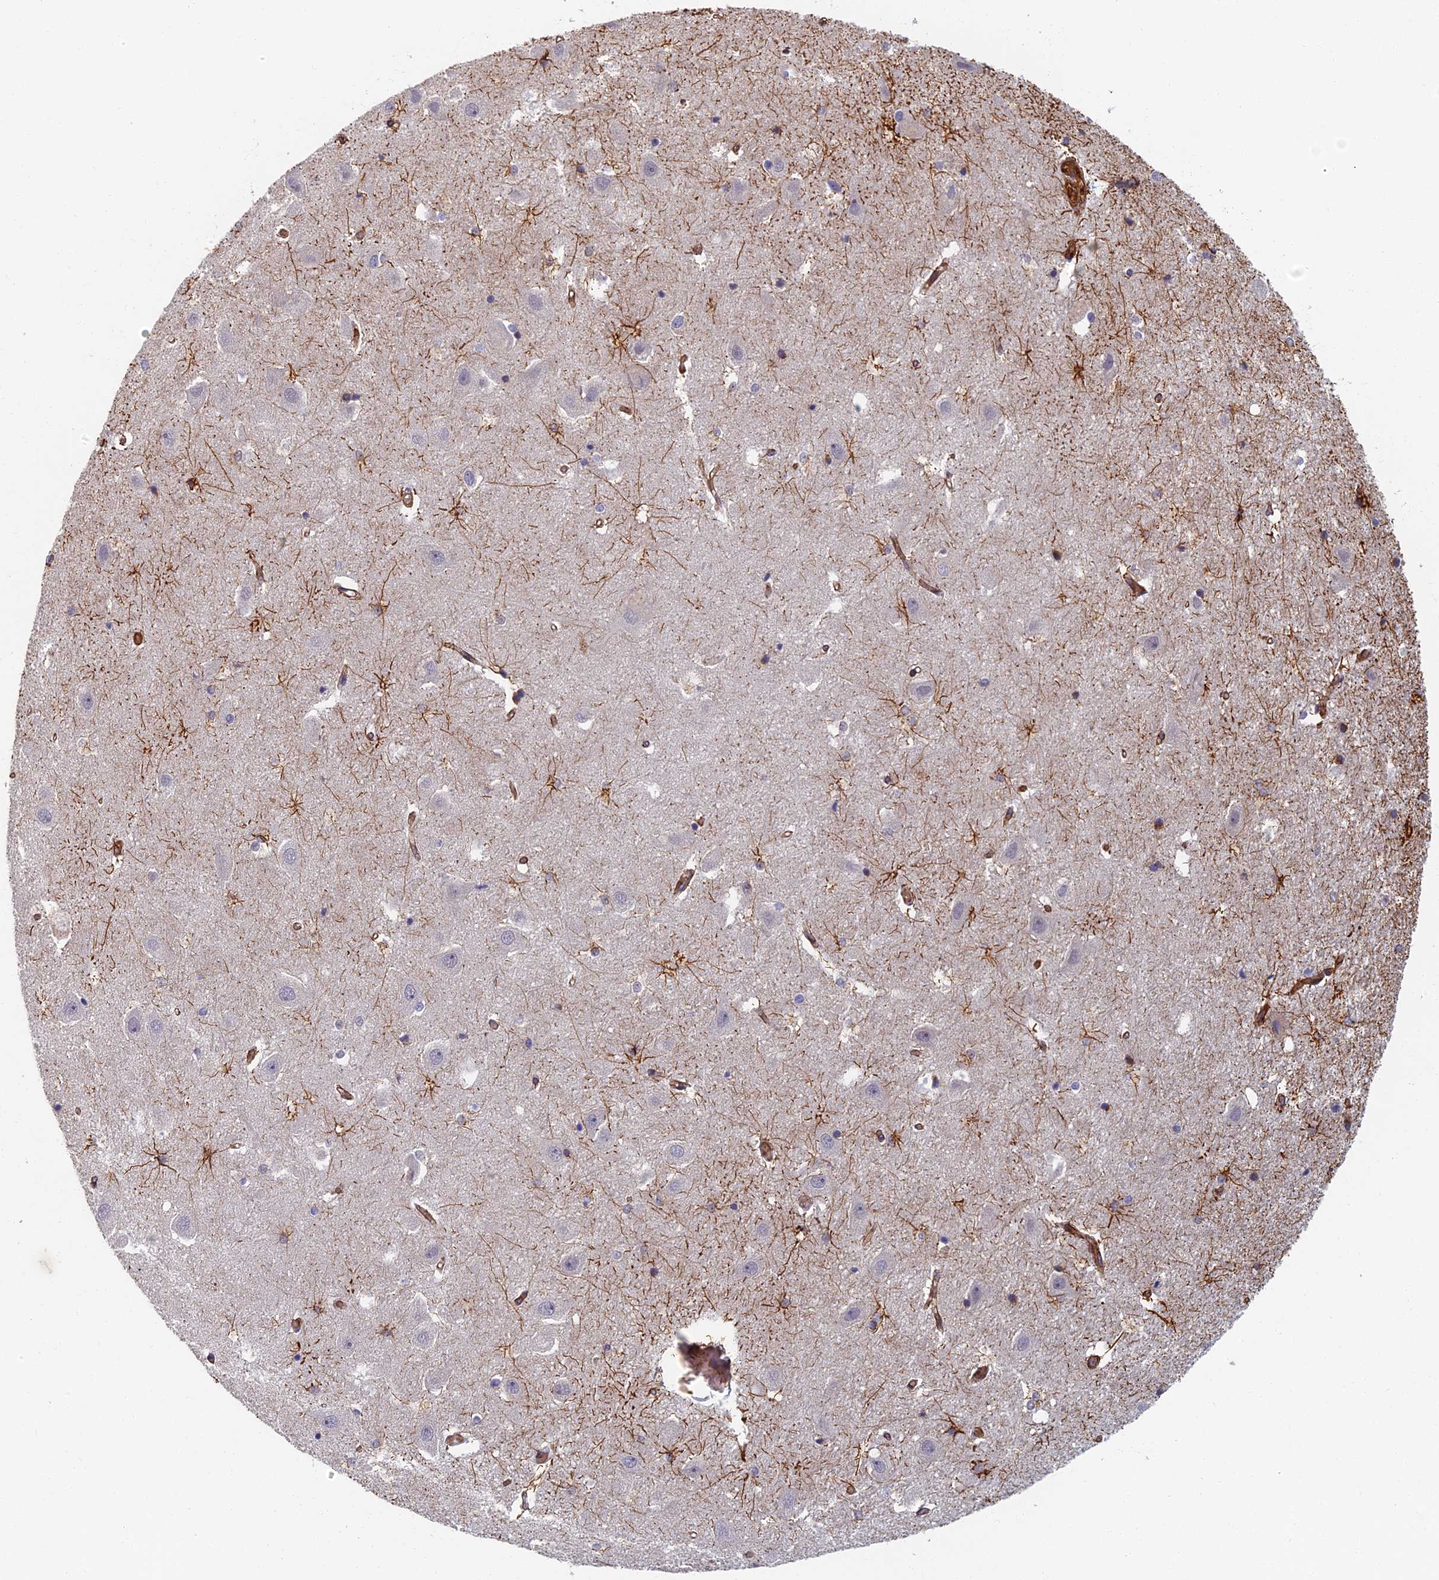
{"staining": {"intensity": "strong", "quantity": "<25%", "location": "cytoplasmic/membranous"}, "tissue": "hippocampus", "cell_type": "Glial cells", "image_type": "normal", "snomed": [{"axis": "morphology", "description": "Normal tissue, NOS"}, {"axis": "topography", "description": "Hippocampus"}], "caption": "Brown immunohistochemical staining in unremarkable human hippocampus shows strong cytoplasmic/membranous expression in about <25% of glial cells.", "gene": "ABCB10", "patient": {"sex": "female", "age": 52}}